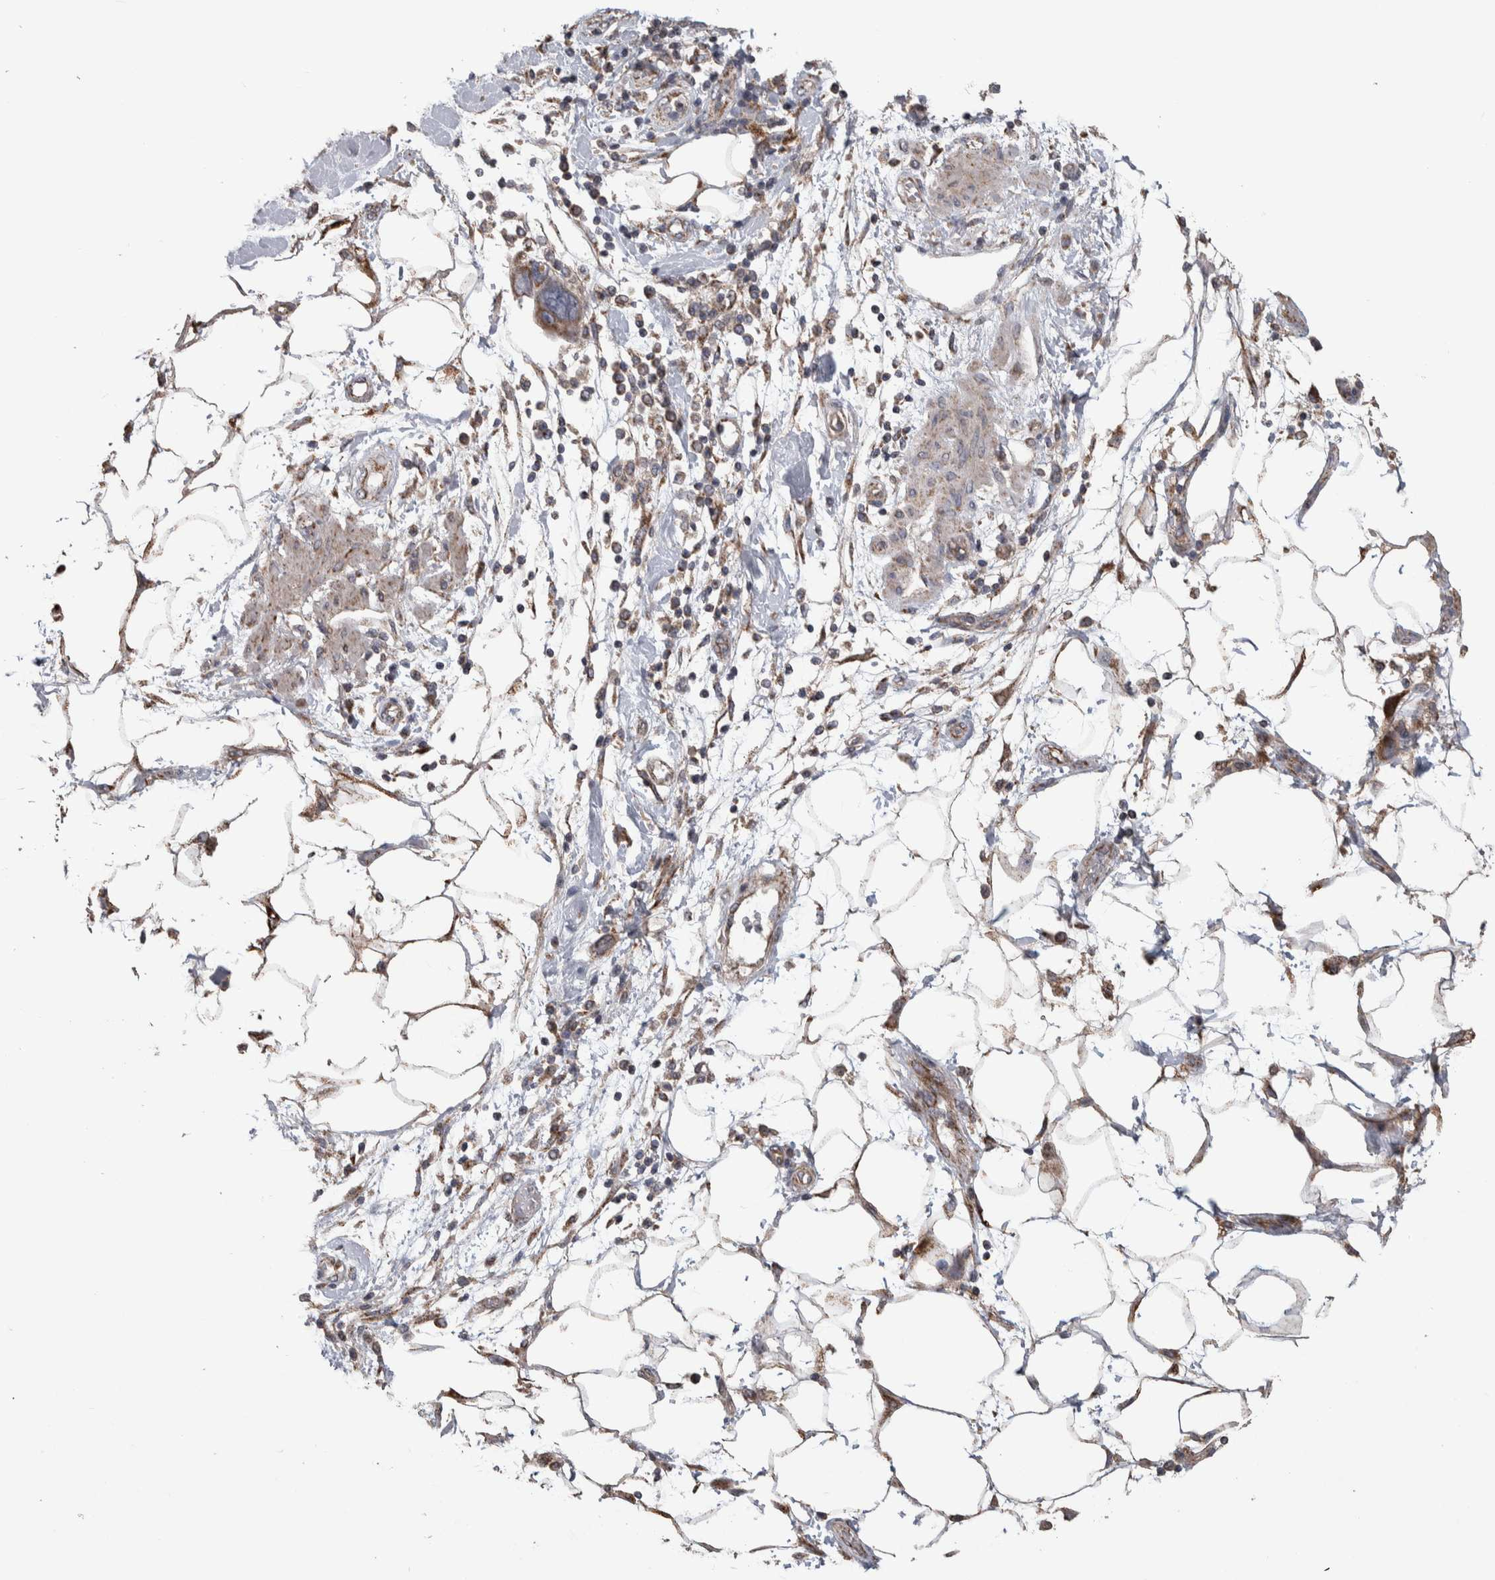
{"staining": {"intensity": "weak", "quantity": ">75%", "location": "cytoplasmic/membranous"}, "tissue": "pancreatic cancer", "cell_type": "Tumor cells", "image_type": "cancer", "snomed": [{"axis": "morphology", "description": "Normal tissue, NOS"}, {"axis": "morphology", "description": "Adenocarcinoma, NOS"}, {"axis": "topography", "description": "Pancreas"}], "caption": "A brown stain labels weak cytoplasmic/membranous positivity of a protein in pancreatic cancer (adenocarcinoma) tumor cells.", "gene": "SCO1", "patient": {"sex": "female", "age": 71}}